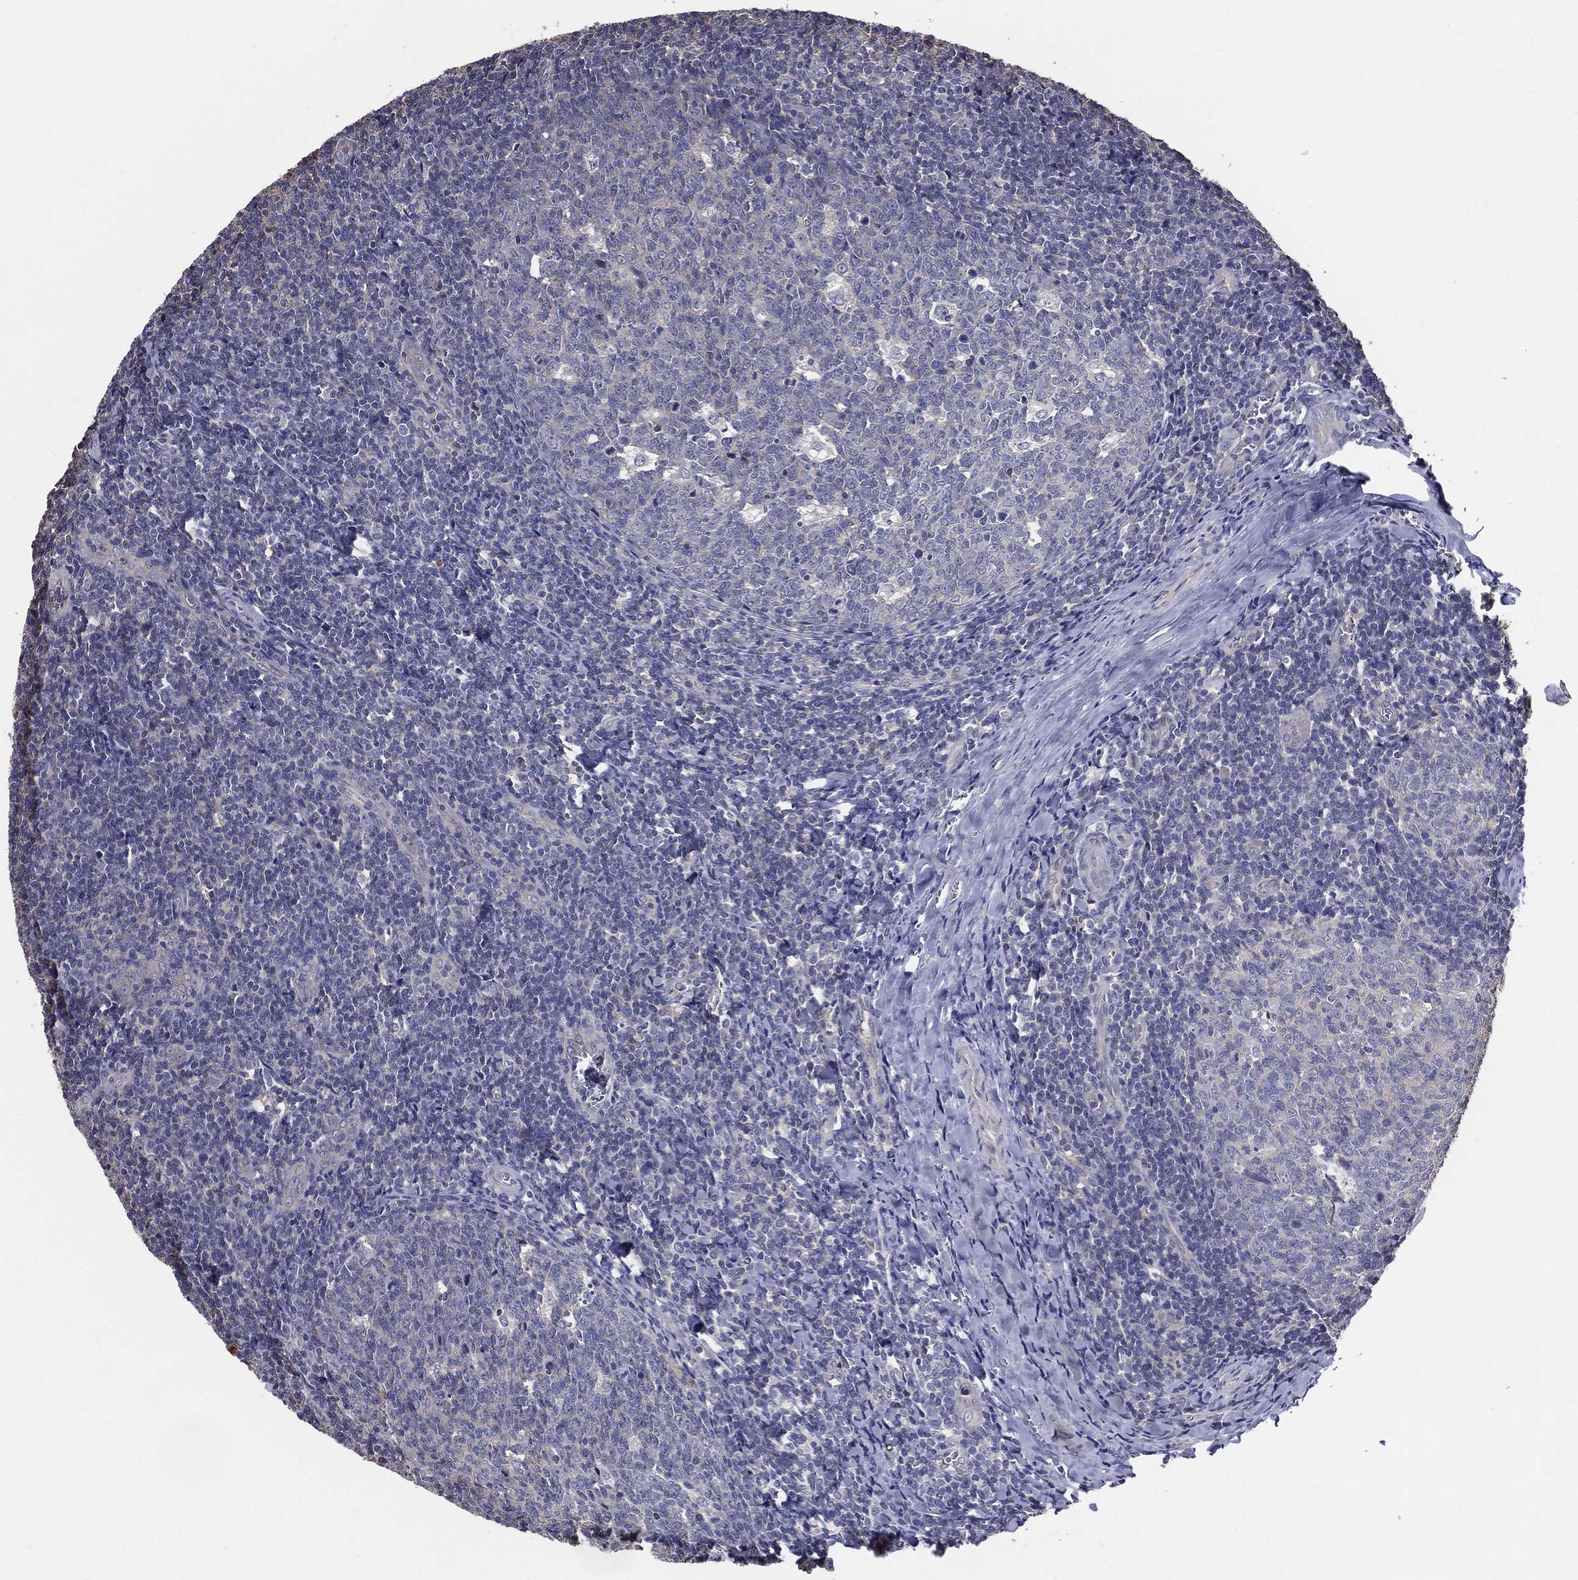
{"staining": {"intensity": "negative", "quantity": "none", "location": "none"}, "tissue": "tonsil", "cell_type": "Germinal center cells", "image_type": "normal", "snomed": [{"axis": "morphology", "description": "Normal tissue, NOS"}, {"axis": "topography", "description": "Tonsil"}], "caption": "Immunohistochemical staining of normal human tonsil displays no significant staining in germinal center cells.", "gene": "SERPINB2", "patient": {"sex": "male", "age": 20}}